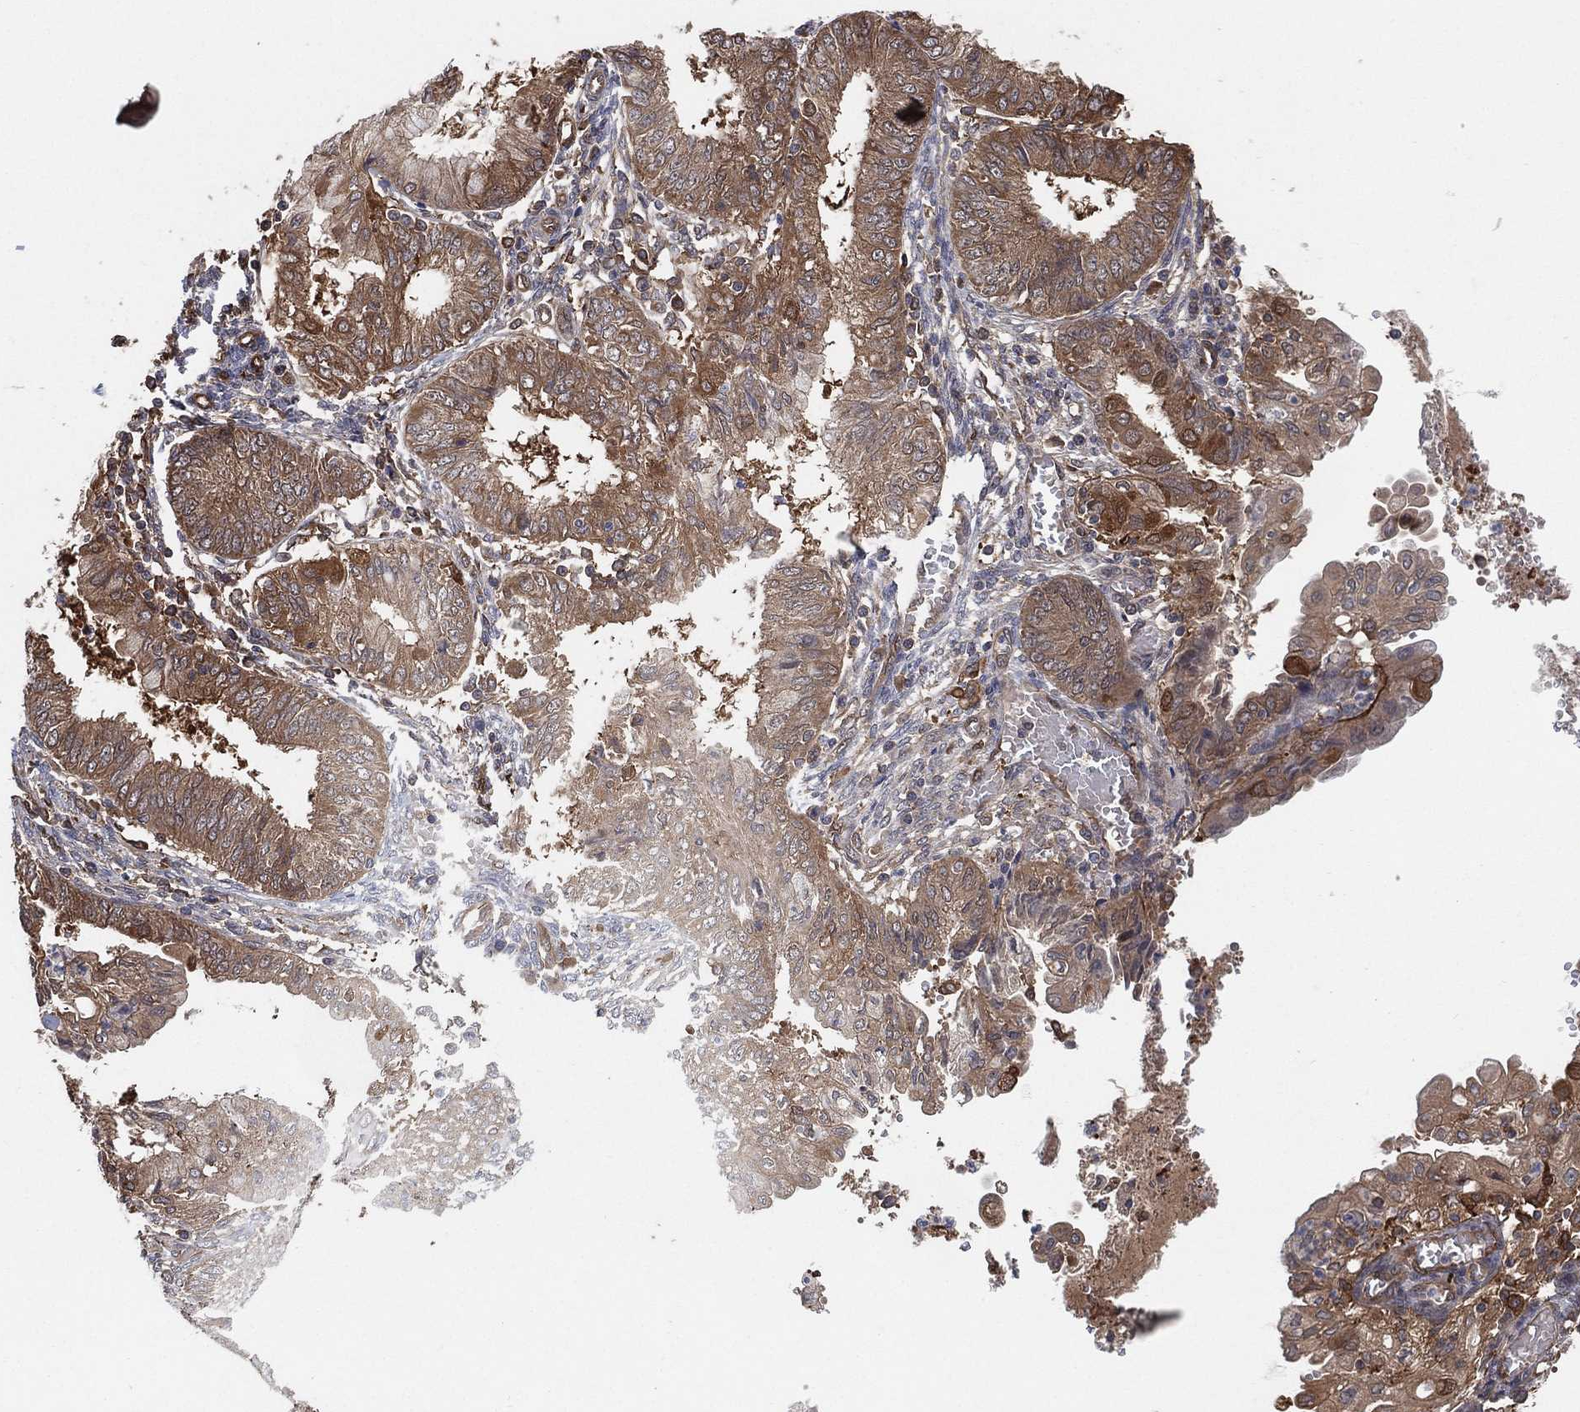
{"staining": {"intensity": "moderate", "quantity": "25%-75%", "location": "cytoplasmic/membranous"}, "tissue": "endometrial cancer", "cell_type": "Tumor cells", "image_type": "cancer", "snomed": [{"axis": "morphology", "description": "Adenocarcinoma, NOS"}, {"axis": "topography", "description": "Endometrium"}], "caption": "DAB (3,3'-diaminobenzidine) immunohistochemical staining of endometrial cancer (adenocarcinoma) displays moderate cytoplasmic/membranous protein staining in about 25%-75% of tumor cells.", "gene": "PSMG4", "patient": {"sex": "female", "age": 68}}